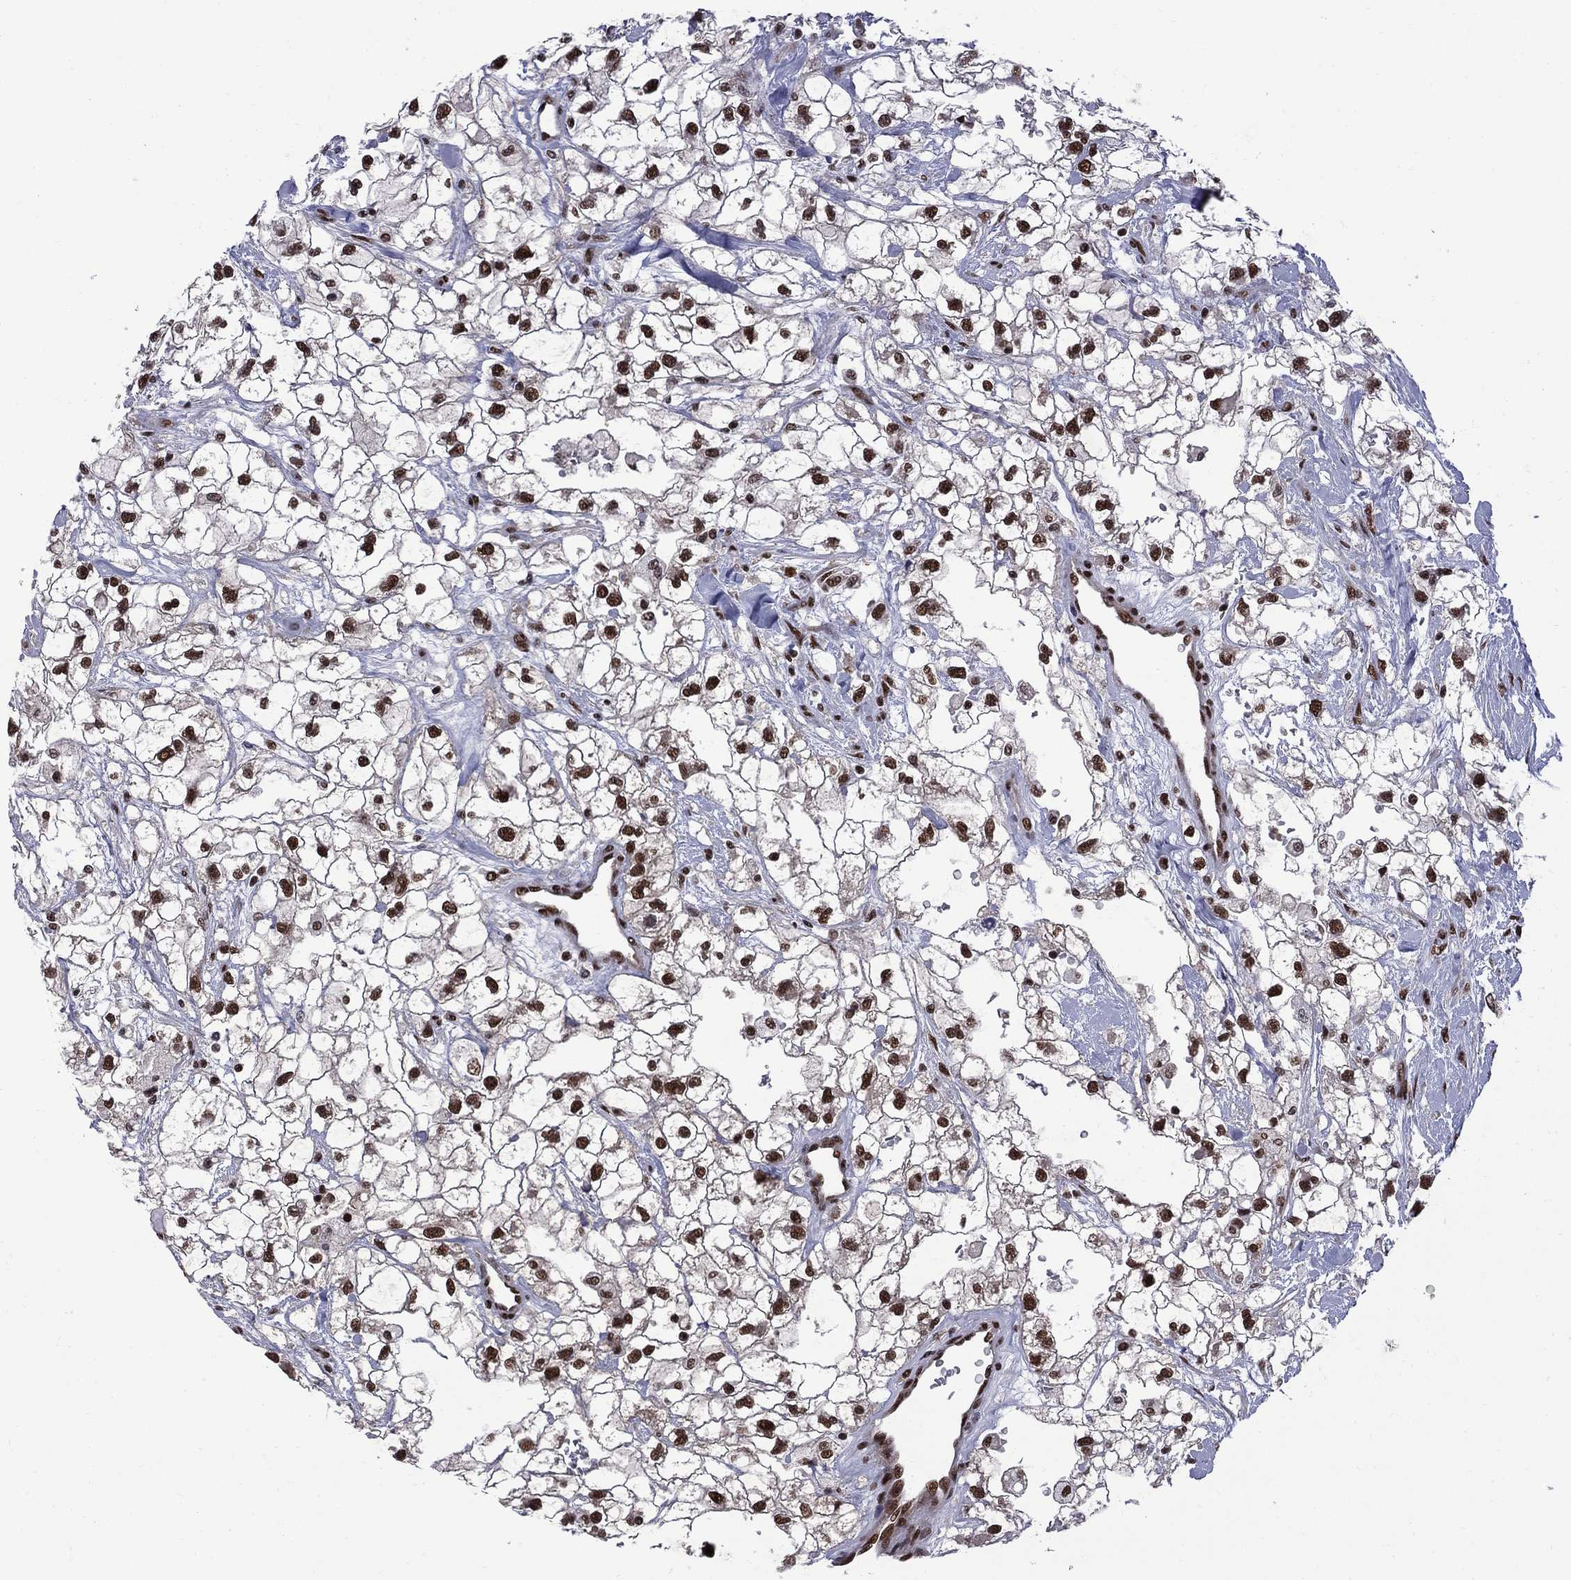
{"staining": {"intensity": "strong", "quantity": ">75%", "location": "nuclear"}, "tissue": "renal cancer", "cell_type": "Tumor cells", "image_type": "cancer", "snomed": [{"axis": "morphology", "description": "Adenocarcinoma, NOS"}, {"axis": "topography", "description": "Kidney"}], "caption": "Protein expression analysis of human renal adenocarcinoma reveals strong nuclear staining in about >75% of tumor cells.", "gene": "MED25", "patient": {"sex": "male", "age": 59}}